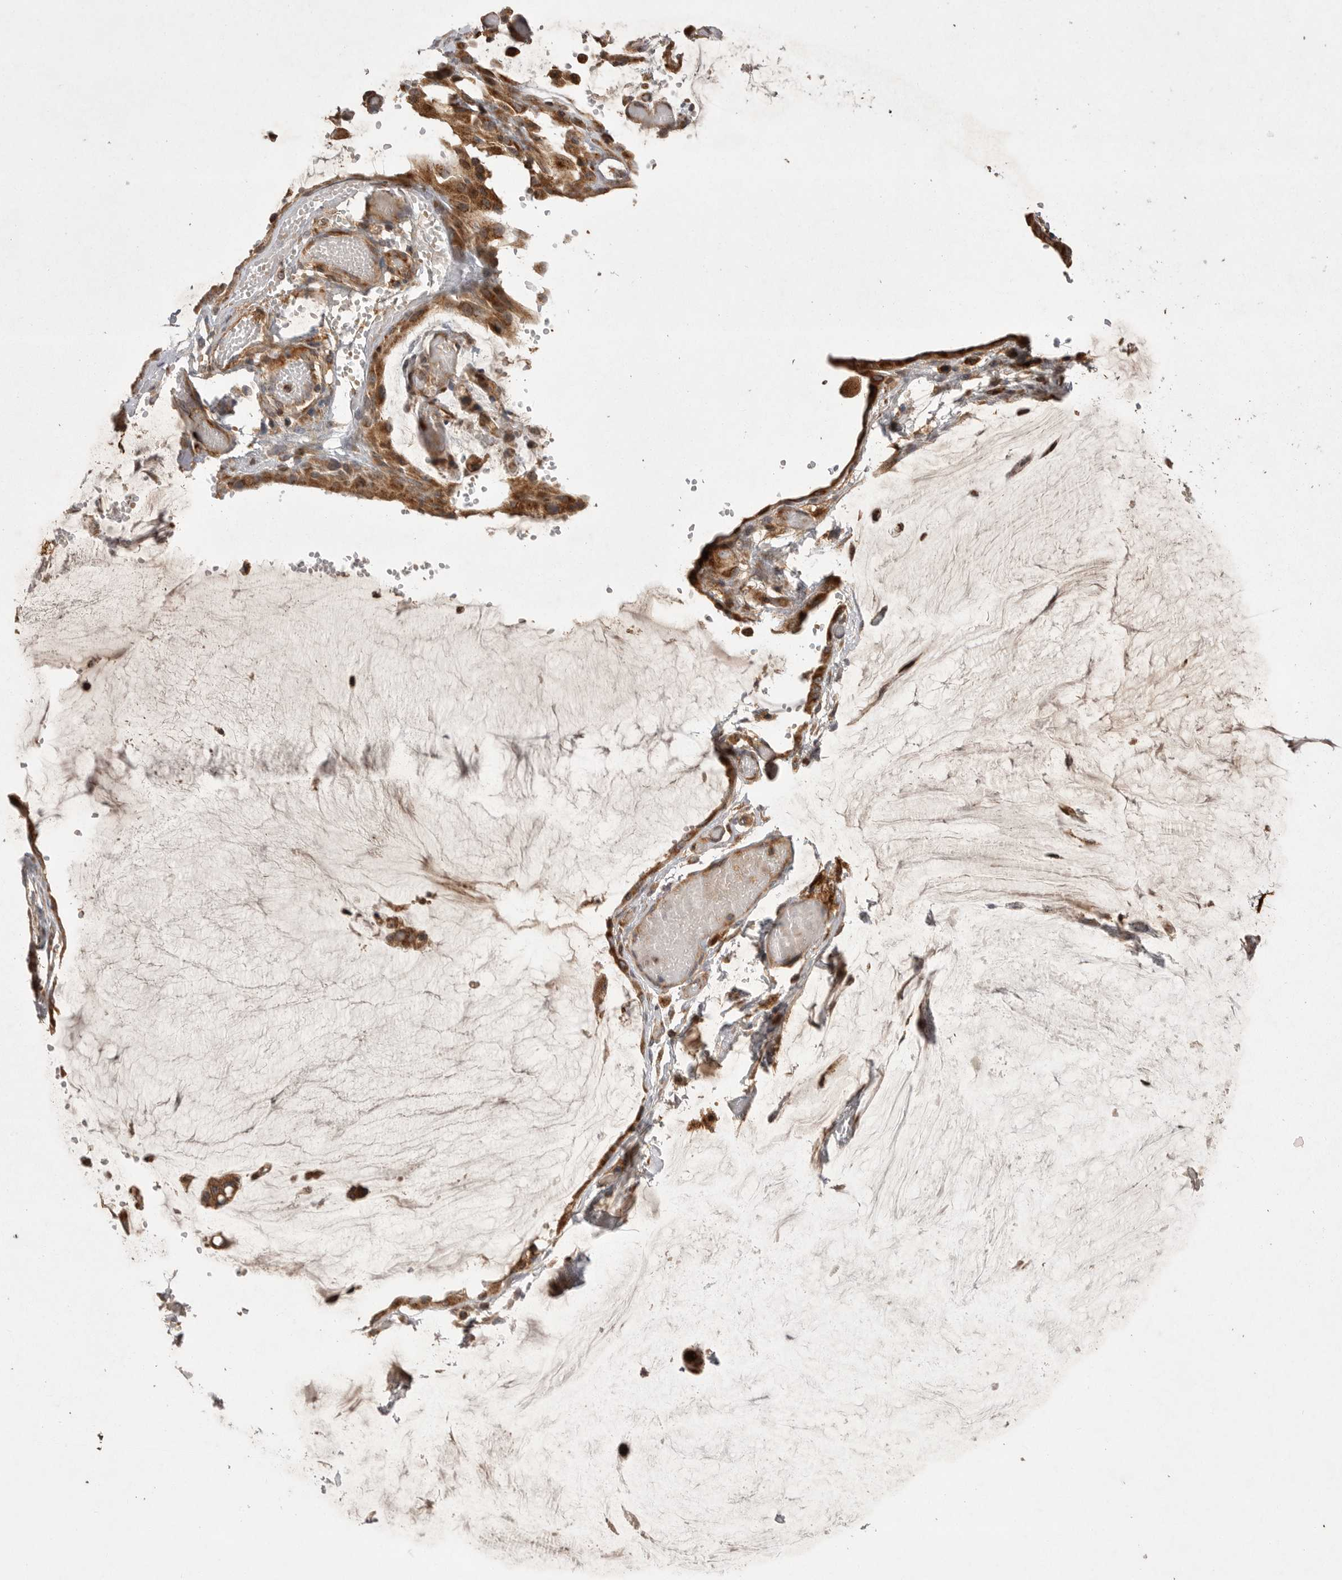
{"staining": {"intensity": "moderate", "quantity": ">75%", "location": "cytoplasmic/membranous"}, "tissue": "ovarian cancer", "cell_type": "Tumor cells", "image_type": "cancer", "snomed": [{"axis": "morphology", "description": "Cystadenocarcinoma, mucinous, NOS"}, {"axis": "topography", "description": "Ovary"}], "caption": "A medium amount of moderate cytoplasmic/membranous expression is present in approximately >75% of tumor cells in ovarian cancer tissue.", "gene": "KYAT3", "patient": {"sex": "female", "age": 39}}